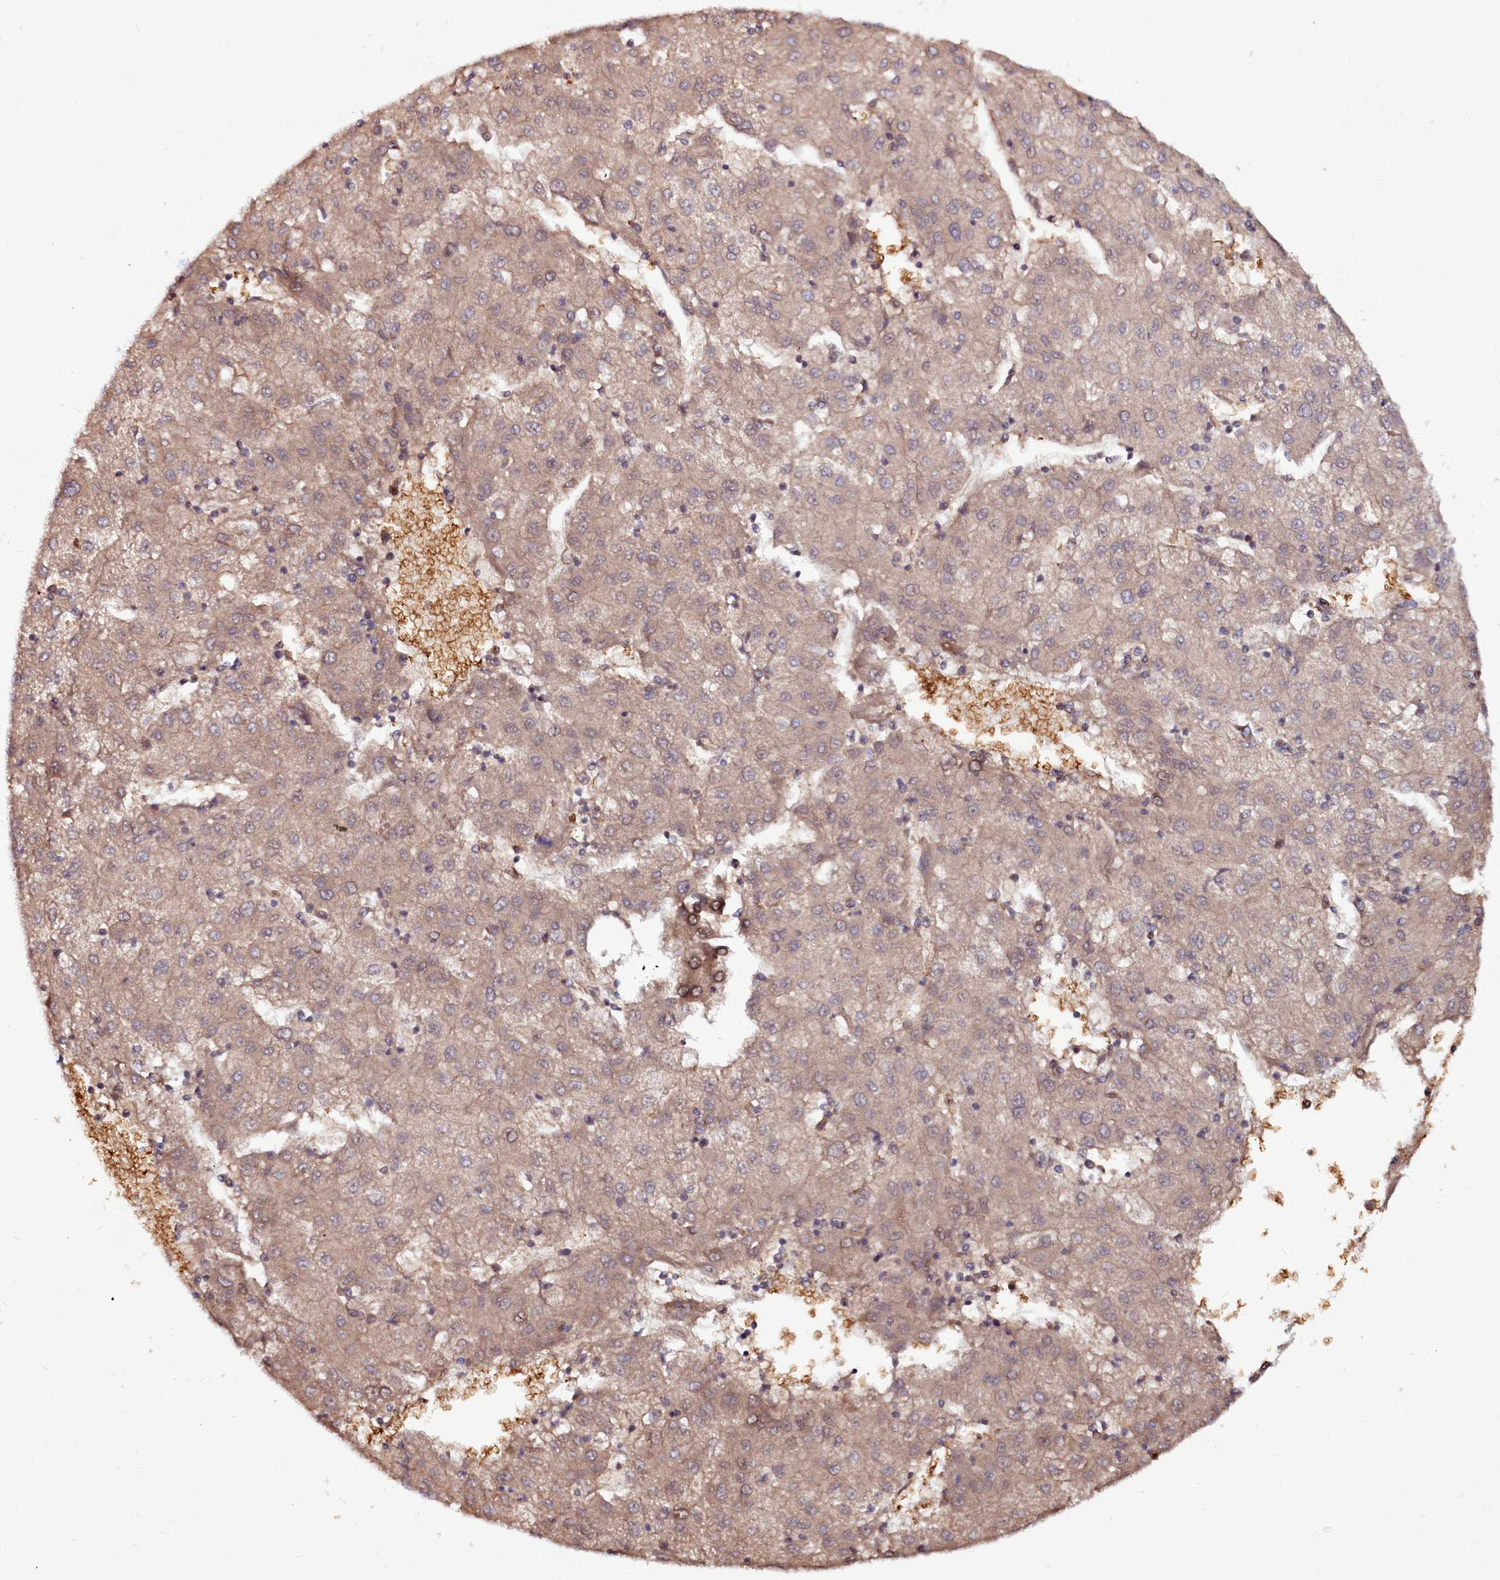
{"staining": {"intensity": "weak", "quantity": ">75%", "location": "cytoplasmic/membranous"}, "tissue": "liver cancer", "cell_type": "Tumor cells", "image_type": "cancer", "snomed": [{"axis": "morphology", "description": "Carcinoma, Hepatocellular, NOS"}, {"axis": "topography", "description": "Liver"}], "caption": "The immunohistochemical stain labels weak cytoplasmic/membranous expression in tumor cells of liver cancer tissue.", "gene": "CLK3", "patient": {"sex": "male", "age": 72}}